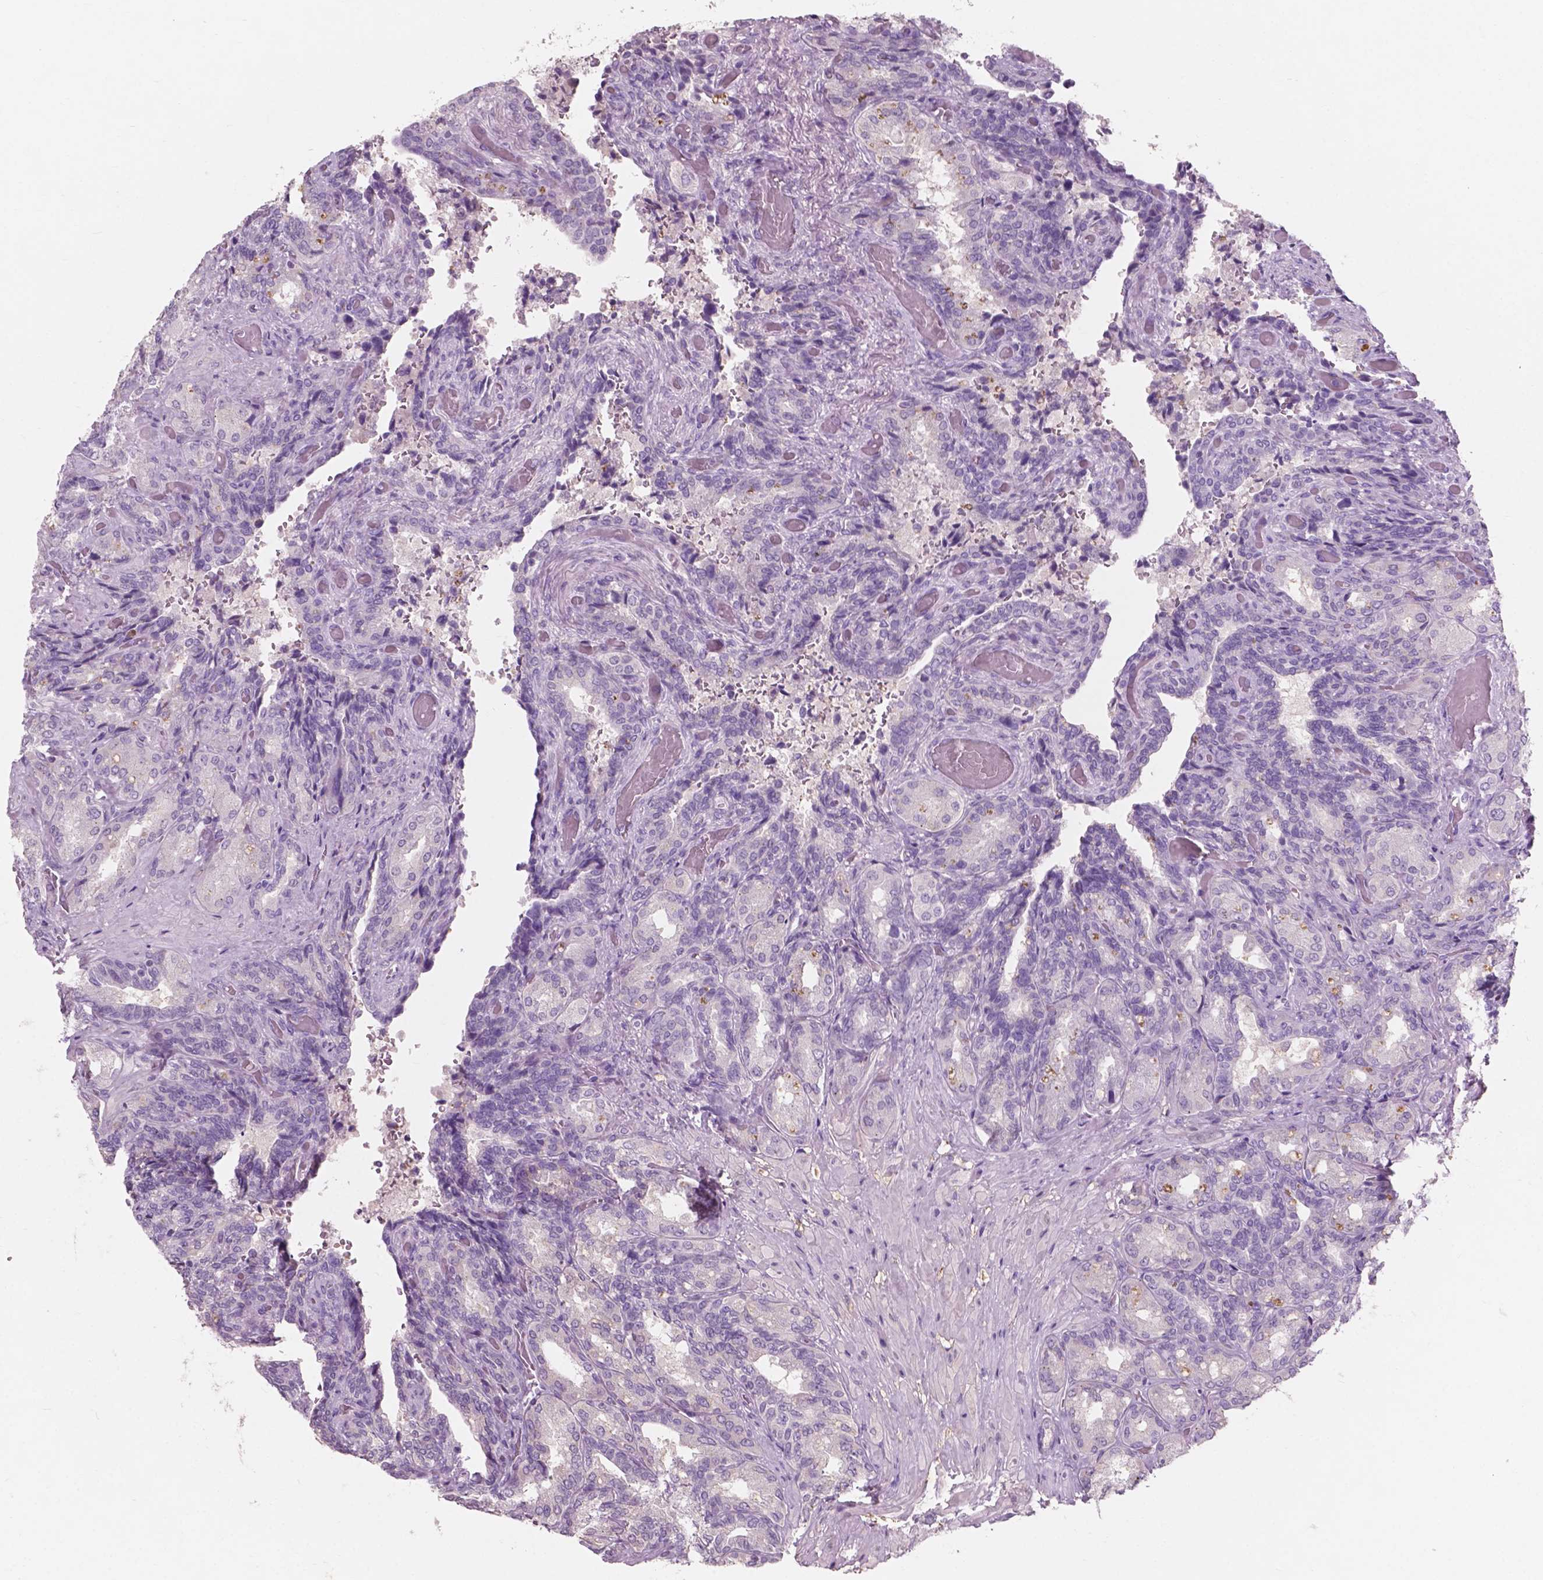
{"staining": {"intensity": "negative", "quantity": "none", "location": "none"}, "tissue": "seminal vesicle", "cell_type": "Glandular cells", "image_type": "normal", "snomed": [{"axis": "morphology", "description": "Normal tissue, NOS"}, {"axis": "topography", "description": "Seminal veicle"}], "caption": "Immunohistochemistry photomicrograph of unremarkable seminal vesicle: seminal vesicle stained with DAB (3,3'-diaminobenzidine) displays no significant protein expression in glandular cells.", "gene": "AWAT1", "patient": {"sex": "male", "age": 68}}